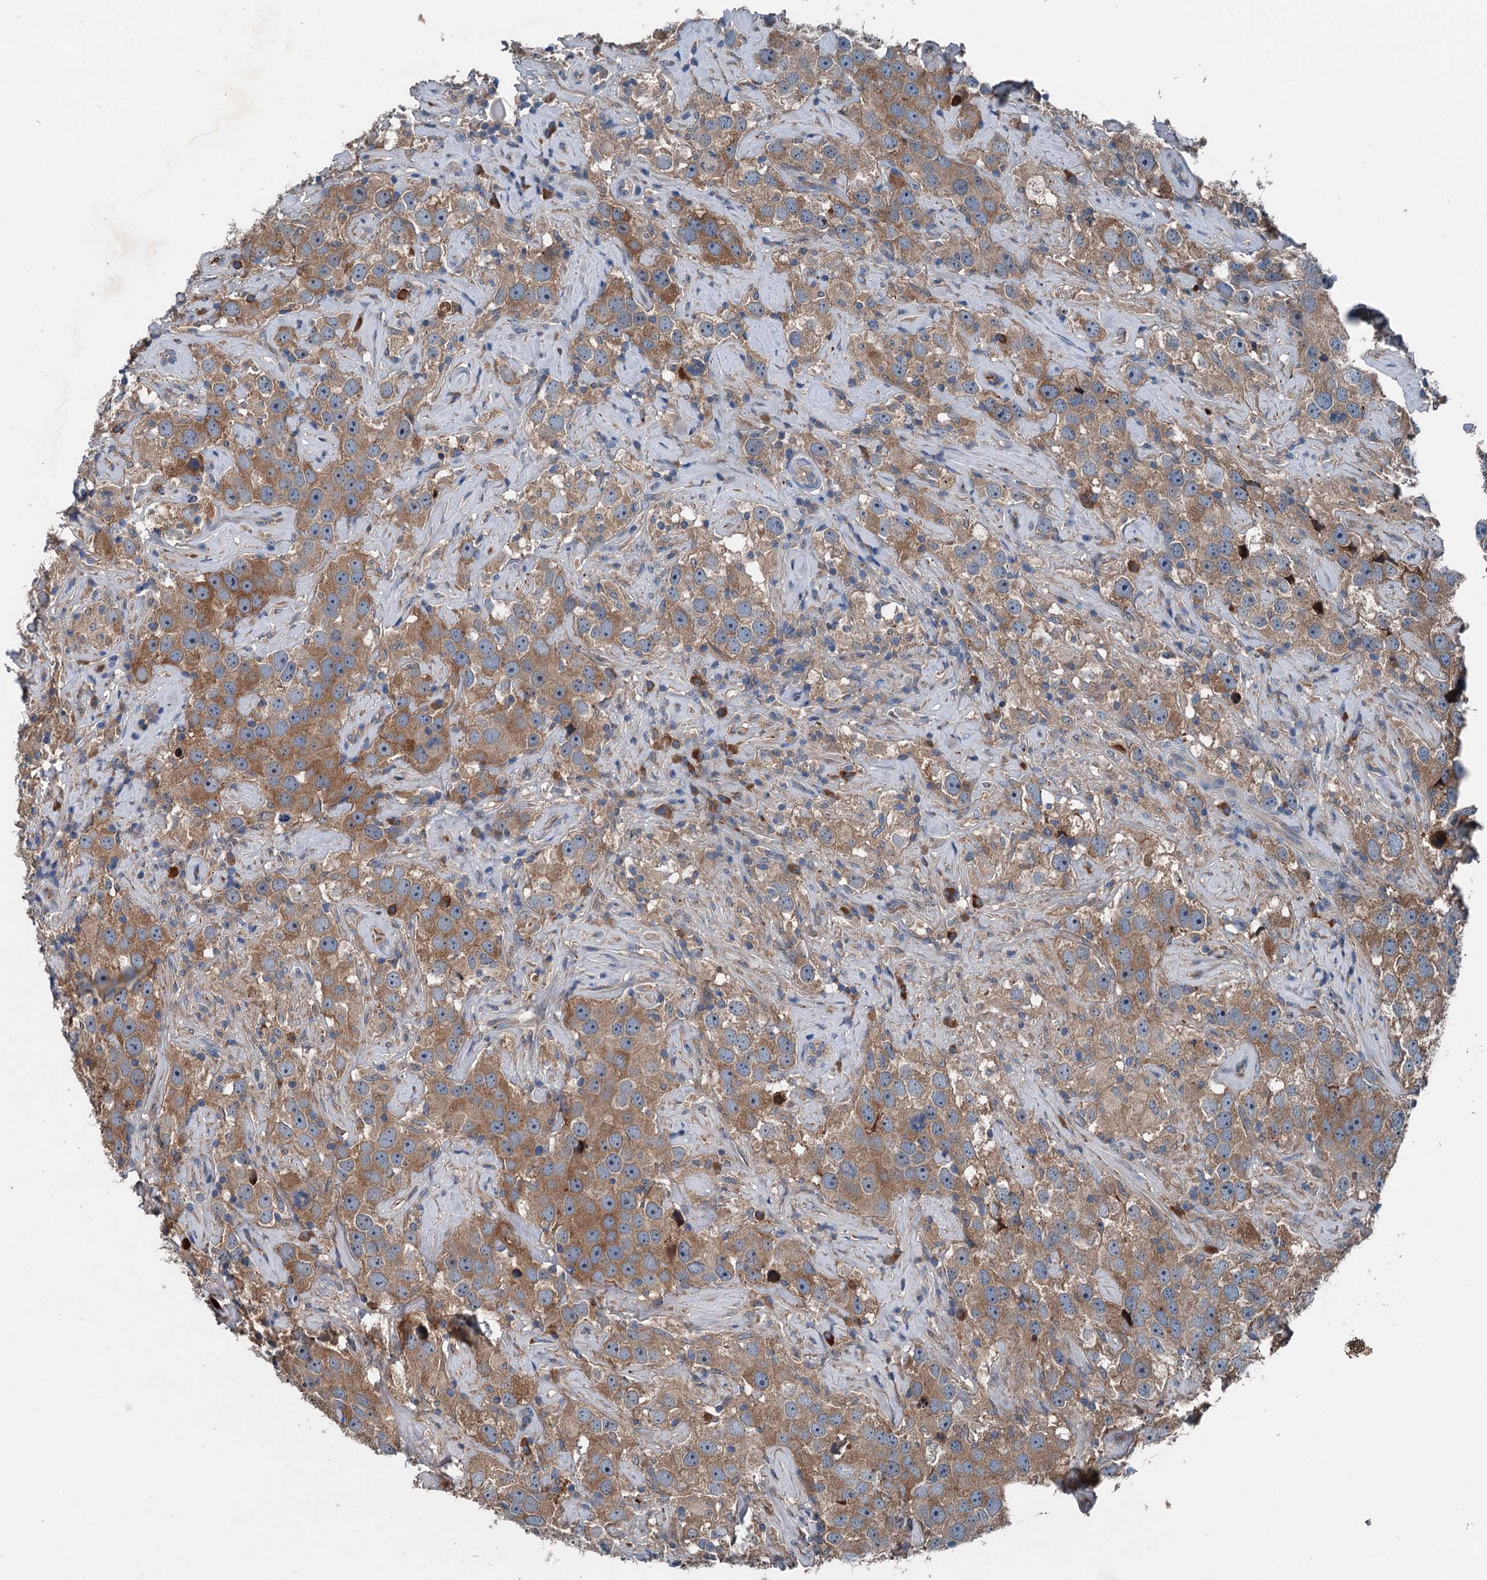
{"staining": {"intensity": "moderate", "quantity": ">75%", "location": "cytoplasmic/membranous"}, "tissue": "testis cancer", "cell_type": "Tumor cells", "image_type": "cancer", "snomed": [{"axis": "morphology", "description": "Seminoma, NOS"}, {"axis": "topography", "description": "Testis"}], "caption": "This photomicrograph displays seminoma (testis) stained with immunohistochemistry to label a protein in brown. The cytoplasmic/membranous of tumor cells show moderate positivity for the protein. Nuclei are counter-stained blue.", "gene": "PDSS1", "patient": {"sex": "male", "age": 49}}